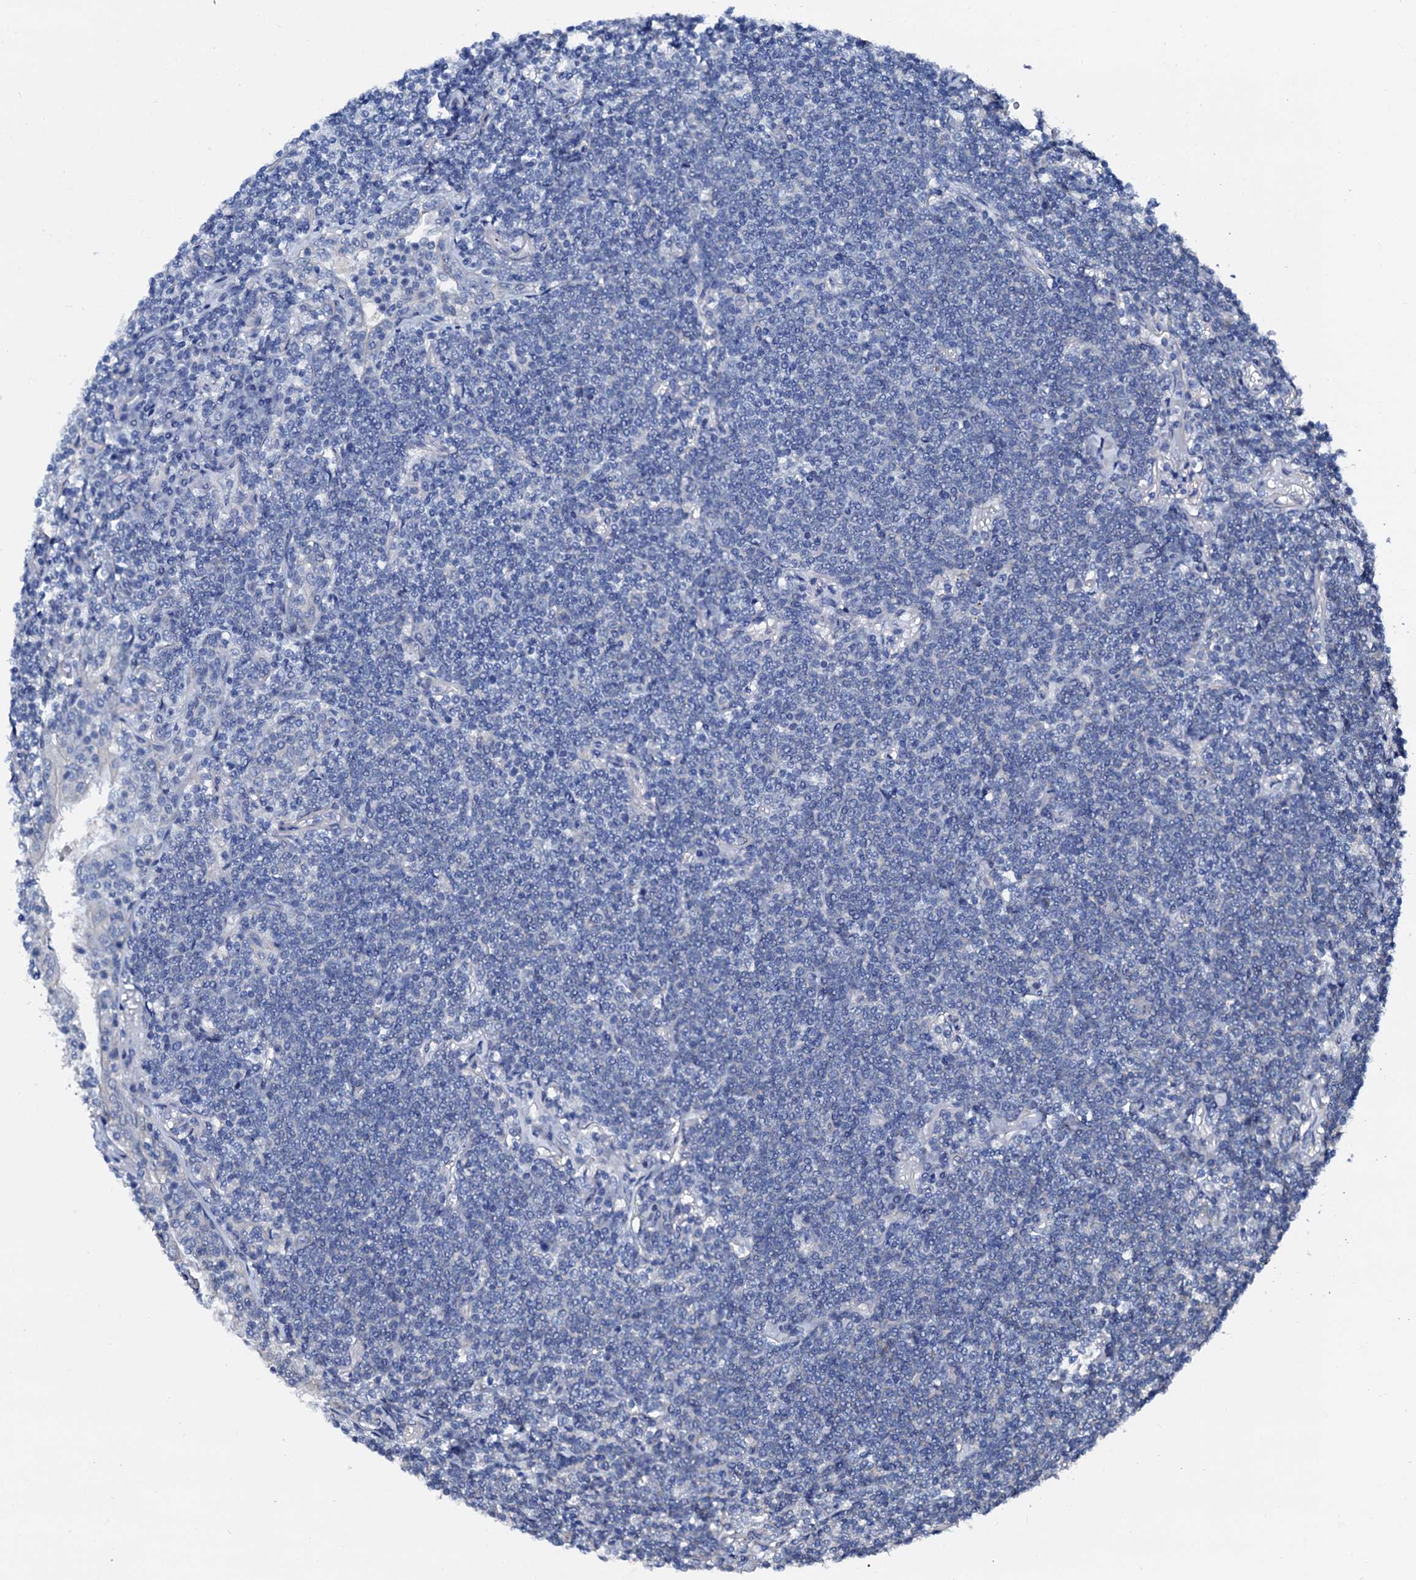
{"staining": {"intensity": "negative", "quantity": "none", "location": "none"}, "tissue": "lymphoma", "cell_type": "Tumor cells", "image_type": "cancer", "snomed": [{"axis": "morphology", "description": "Malignant lymphoma, non-Hodgkin's type, Low grade"}, {"axis": "topography", "description": "Lung"}], "caption": "High magnification brightfield microscopy of lymphoma stained with DAB (brown) and counterstained with hematoxylin (blue): tumor cells show no significant staining. (Immunohistochemistry (ihc), brightfield microscopy, high magnification).", "gene": "CSN2", "patient": {"sex": "female", "age": 71}}